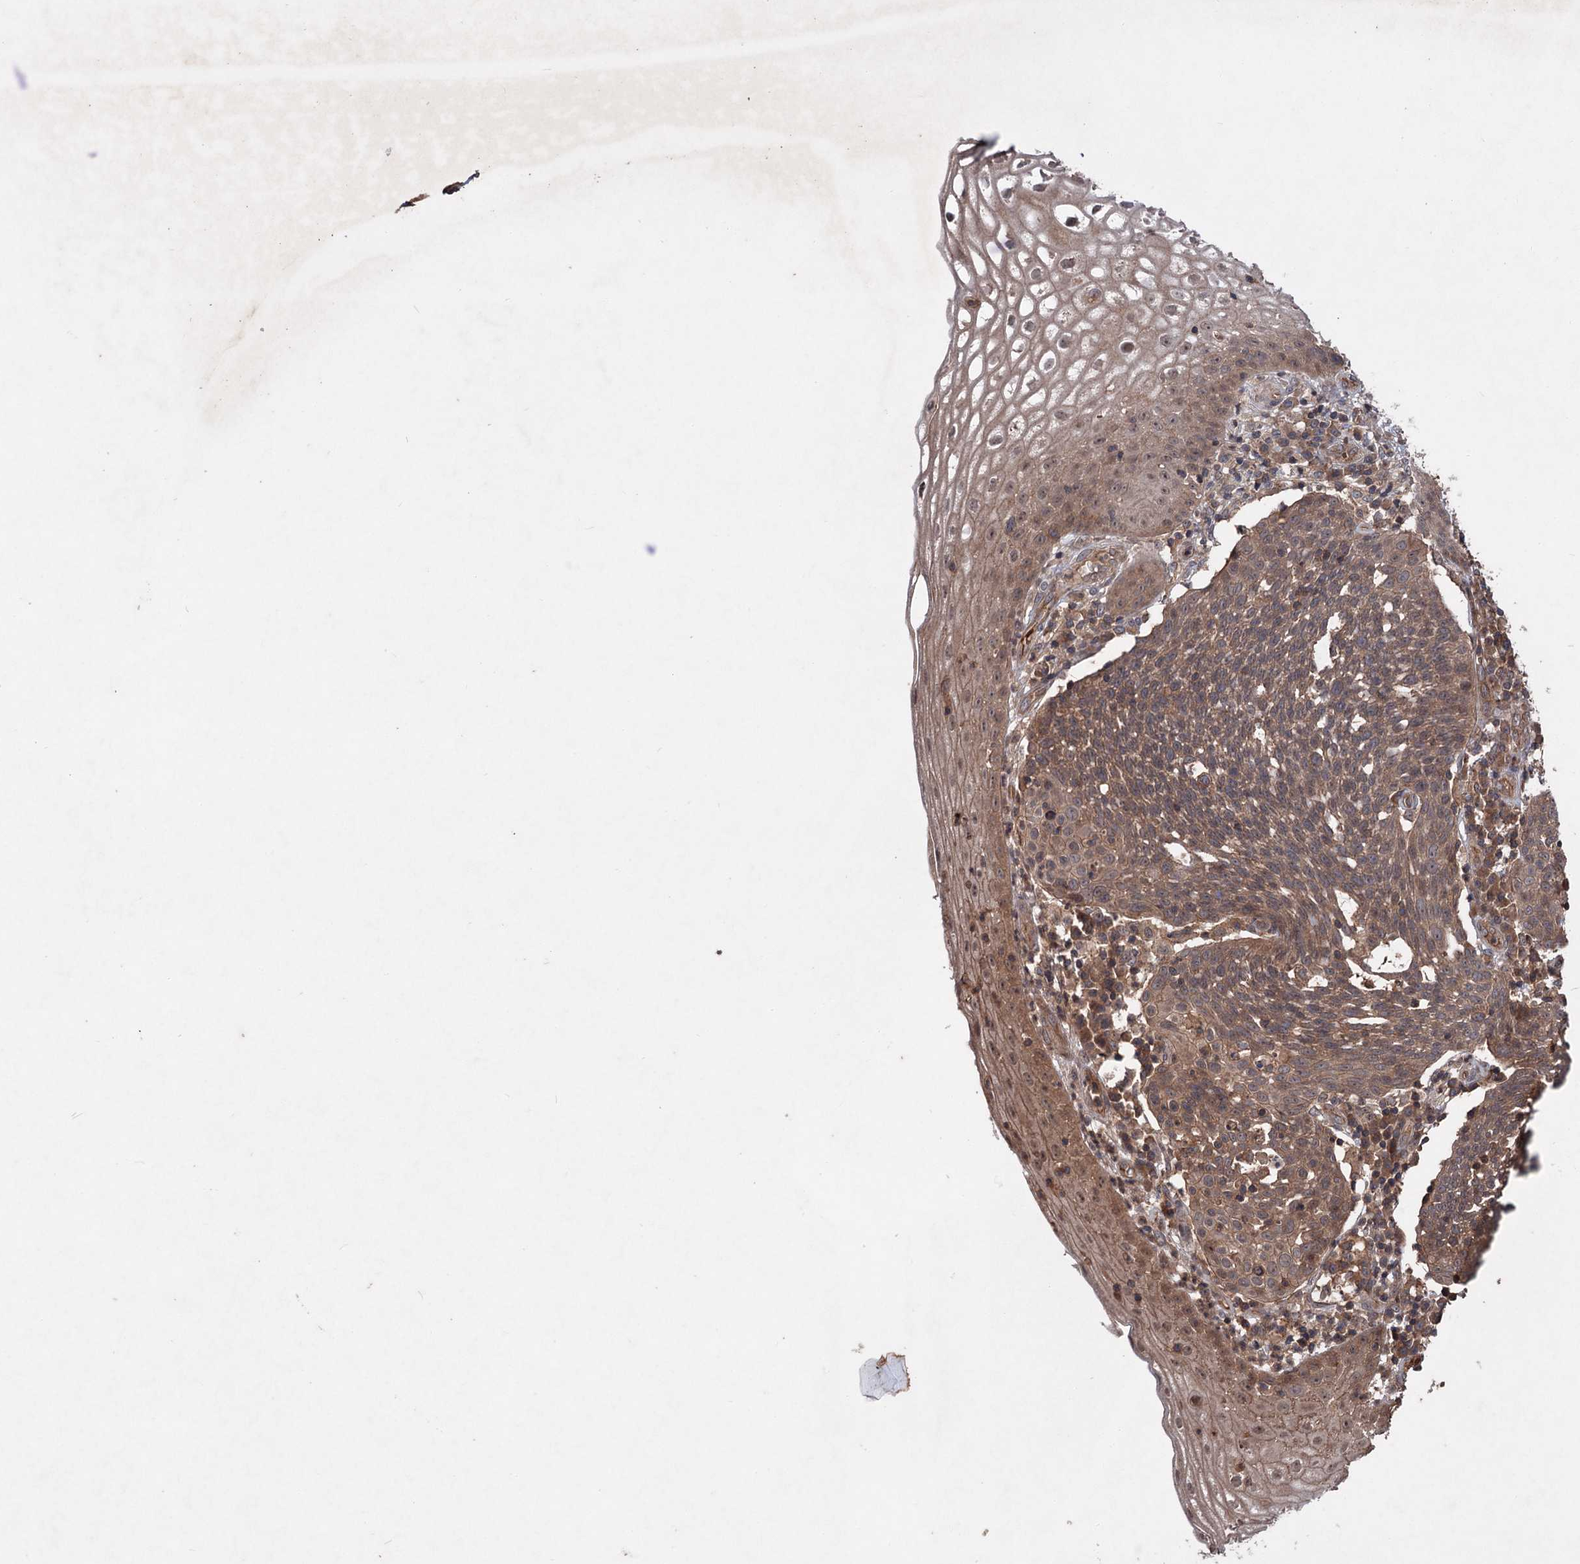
{"staining": {"intensity": "moderate", "quantity": ">75%", "location": "cytoplasmic/membranous"}, "tissue": "cervical cancer", "cell_type": "Tumor cells", "image_type": "cancer", "snomed": [{"axis": "morphology", "description": "Squamous cell carcinoma, NOS"}, {"axis": "topography", "description": "Cervix"}], "caption": "Protein staining demonstrates moderate cytoplasmic/membranous expression in about >75% of tumor cells in cervical squamous cell carcinoma. The protein is stained brown, and the nuclei are stained in blue (DAB IHC with brightfield microscopy, high magnification).", "gene": "ADK", "patient": {"sex": "female", "age": 34}}